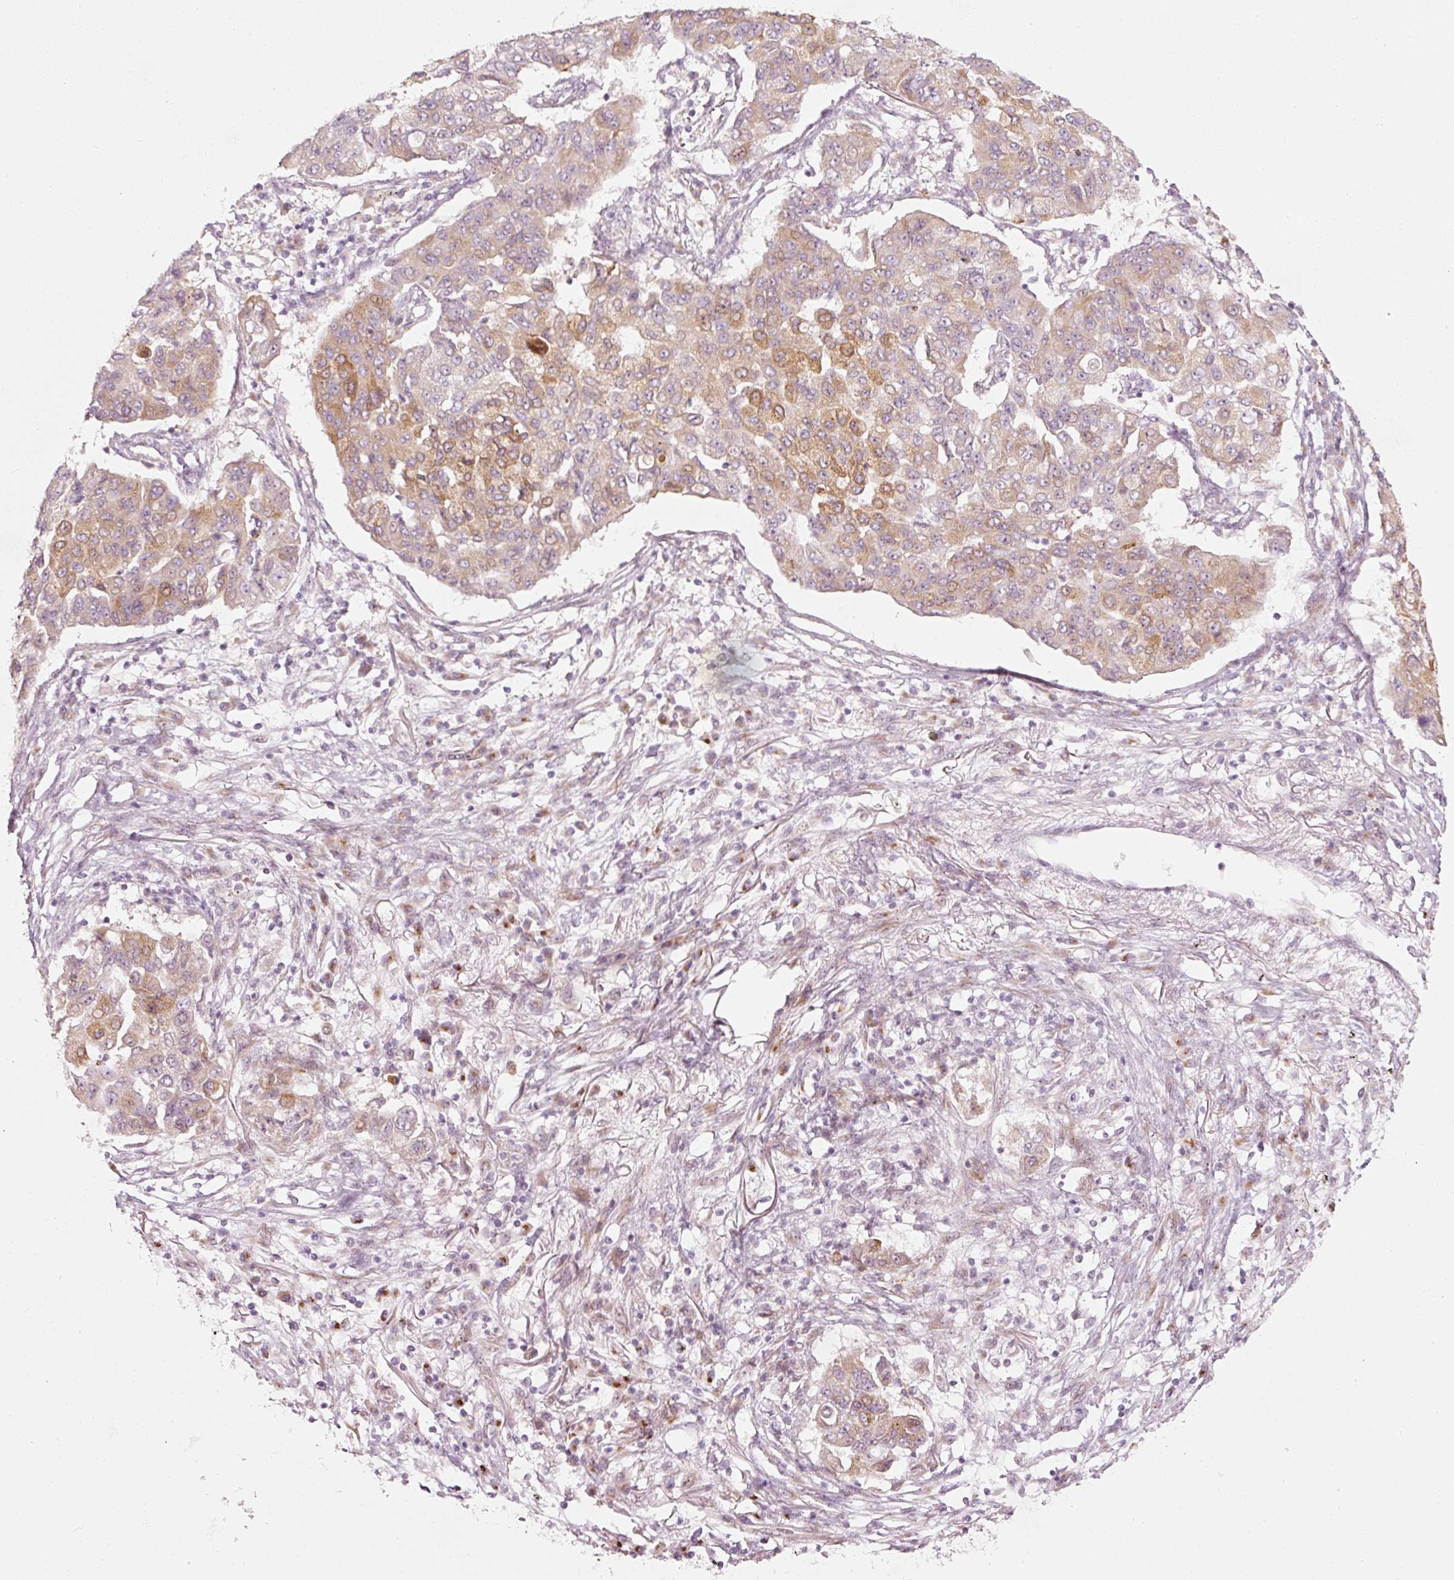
{"staining": {"intensity": "moderate", "quantity": "25%-75%", "location": "cytoplasmic/membranous"}, "tissue": "lung cancer", "cell_type": "Tumor cells", "image_type": "cancer", "snomed": [{"axis": "morphology", "description": "Squamous cell carcinoma, NOS"}, {"axis": "topography", "description": "Lung"}], "caption": "Immunohistochemistry (IHC) photomicrograph of neoplastic tissue: human squamous cell carcinoma (lung) stained using immunohistochemistry (IHC) reveals medium levels of moderate protein expression localized specifically in the cytoplasmic/membranous of tumor cells, appearing as a cytoplasmic/membranous brown color.", "gene": "SLC20A1", "patient": {"sex": "male", "age": 74}}